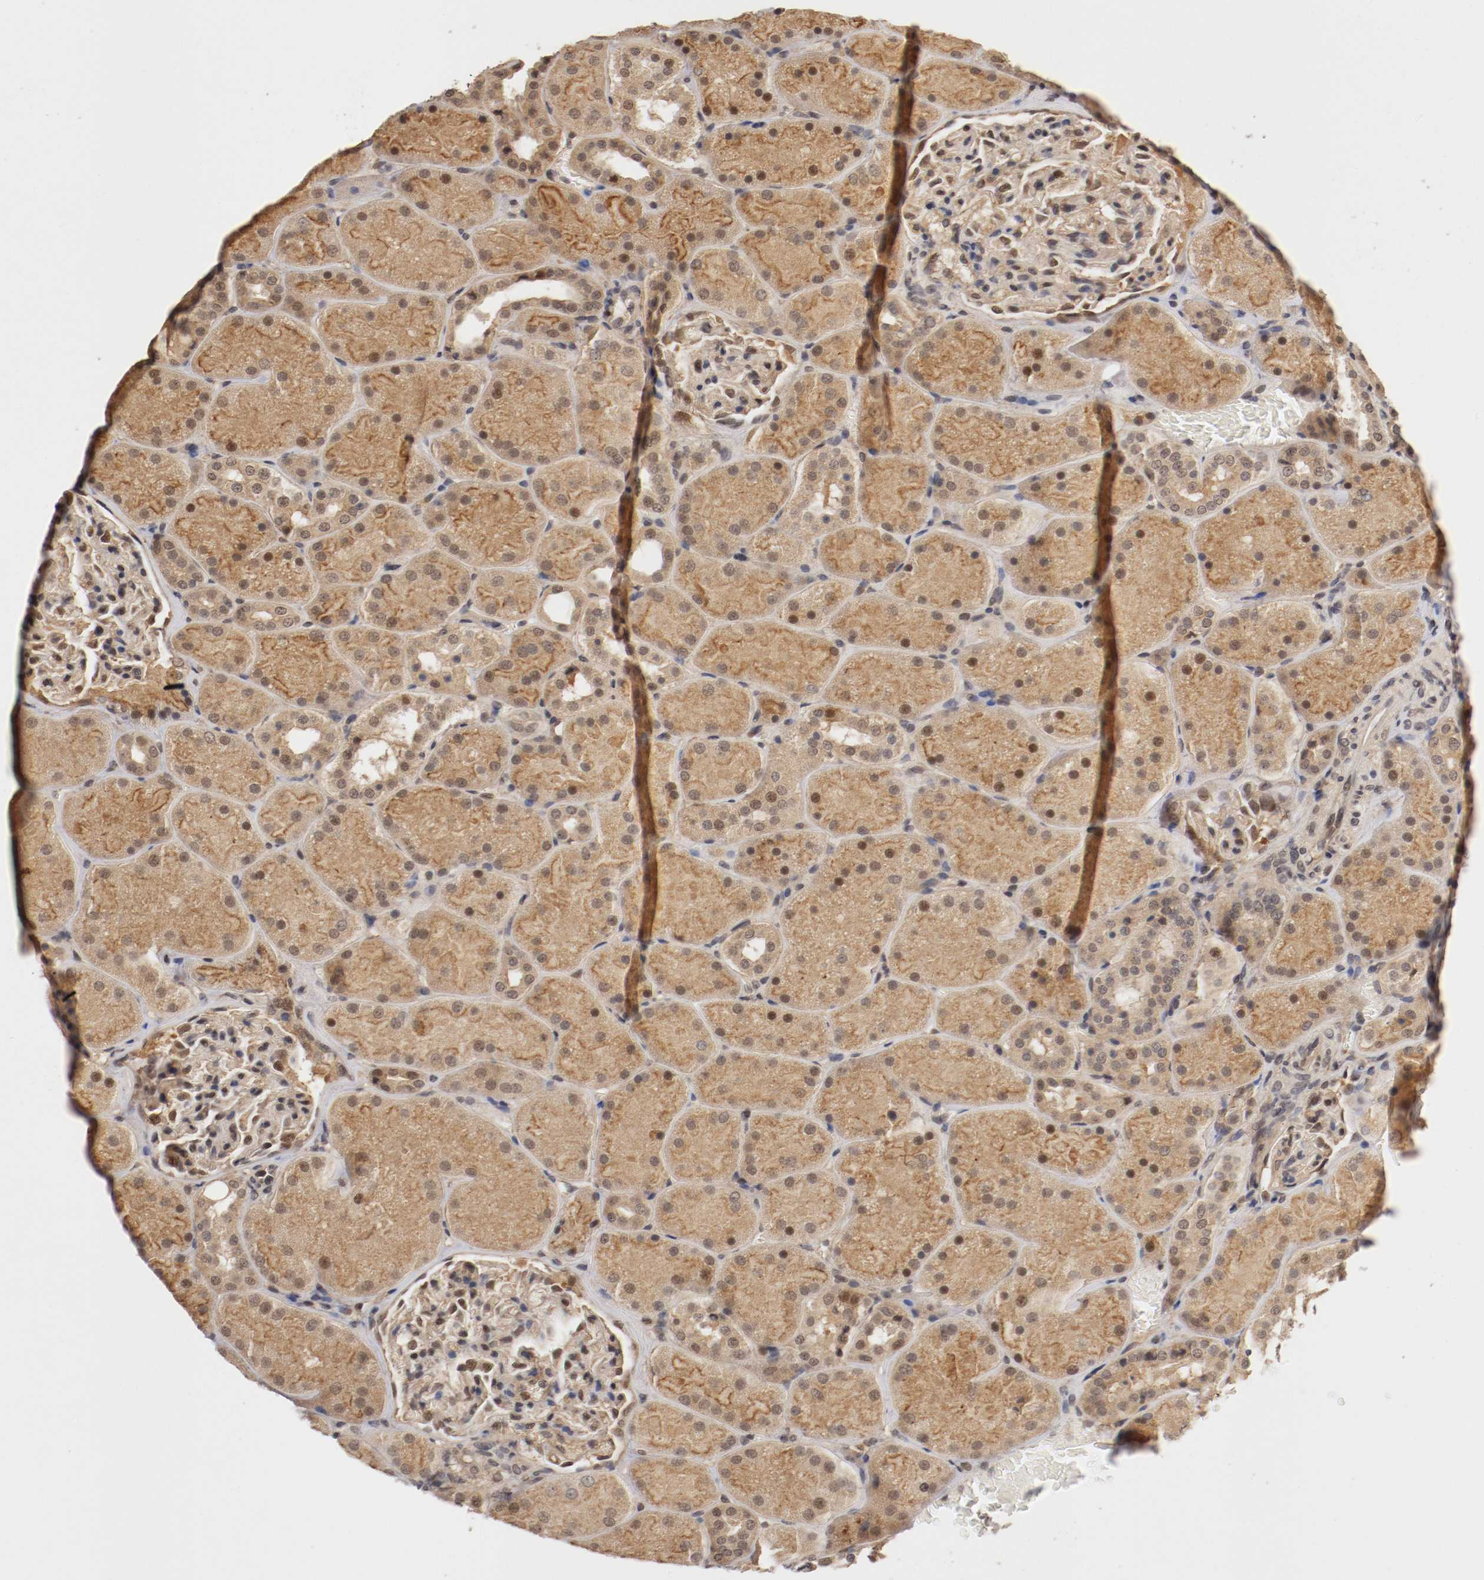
{"staining": {"intensity": "weak", "quantity": ">75%", "location": "cytoplasmic/membranous,nuclear"}, "tissue": "kidney", "cell_type": "Cells in glomeruli", "image_type": "normal", "snomed": [{"axis": "morphology", "description": "Normal tissue, NOS"}, {"axis": "topography", "description": "Kidney"}], "caption": "Unremarkable kidney was stained to show a protein in brown. There is low levels of weak cytoplasmic/membranous,nuclear expression in approximately >75% of cells in glomeruli. (Stains: DAB (3,3'-diaminobenzidine) in brown, nuclei in blue, Microscopy: brightfield microscopy at high magnification).", "gene": "DNMT3B", "patient": {"sex": "male", "age": 28}}